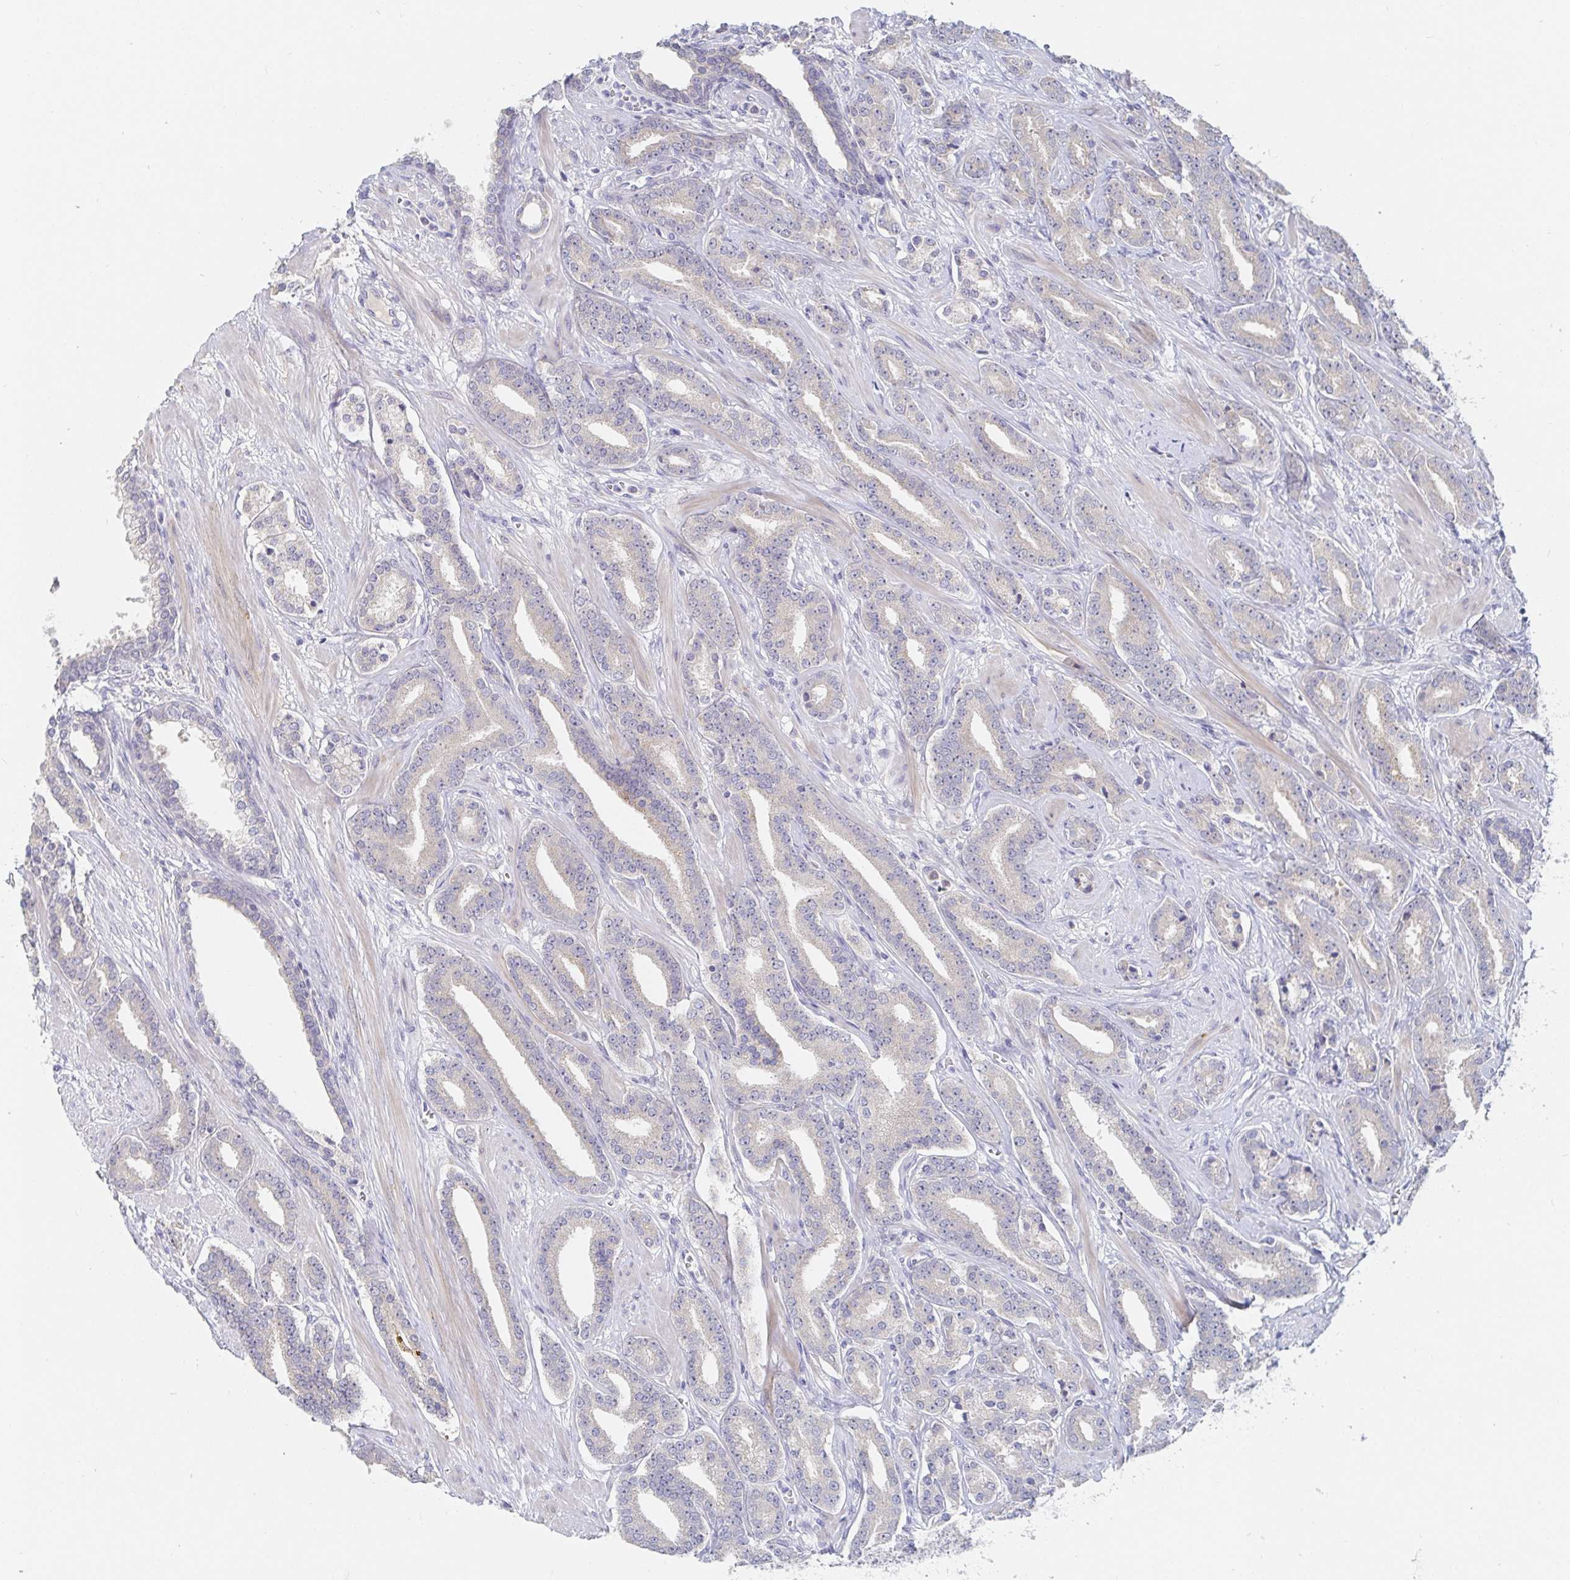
{"staining": {"intensity": "negative", "quantity": "none", "location": "none"}, "tissue": "prostate cancer", "cell_type": "Tumor cells", "image_type": "cancer", "snomed": [{"axis": "morphology", "description": "Adenocarcinoma, High grade"}, {"axis": "topography", "description": "Prostate"}], "caption": "Tumor cells are negative for protein expression in human prostate cancer. (Stains: DAB immunohistochemistry with hematoxylin counter stain, Microscopy: brightfield microscopy at high magnification).", "gene": "ZNF430", "patient": {"sex": "male", "age": 60}}